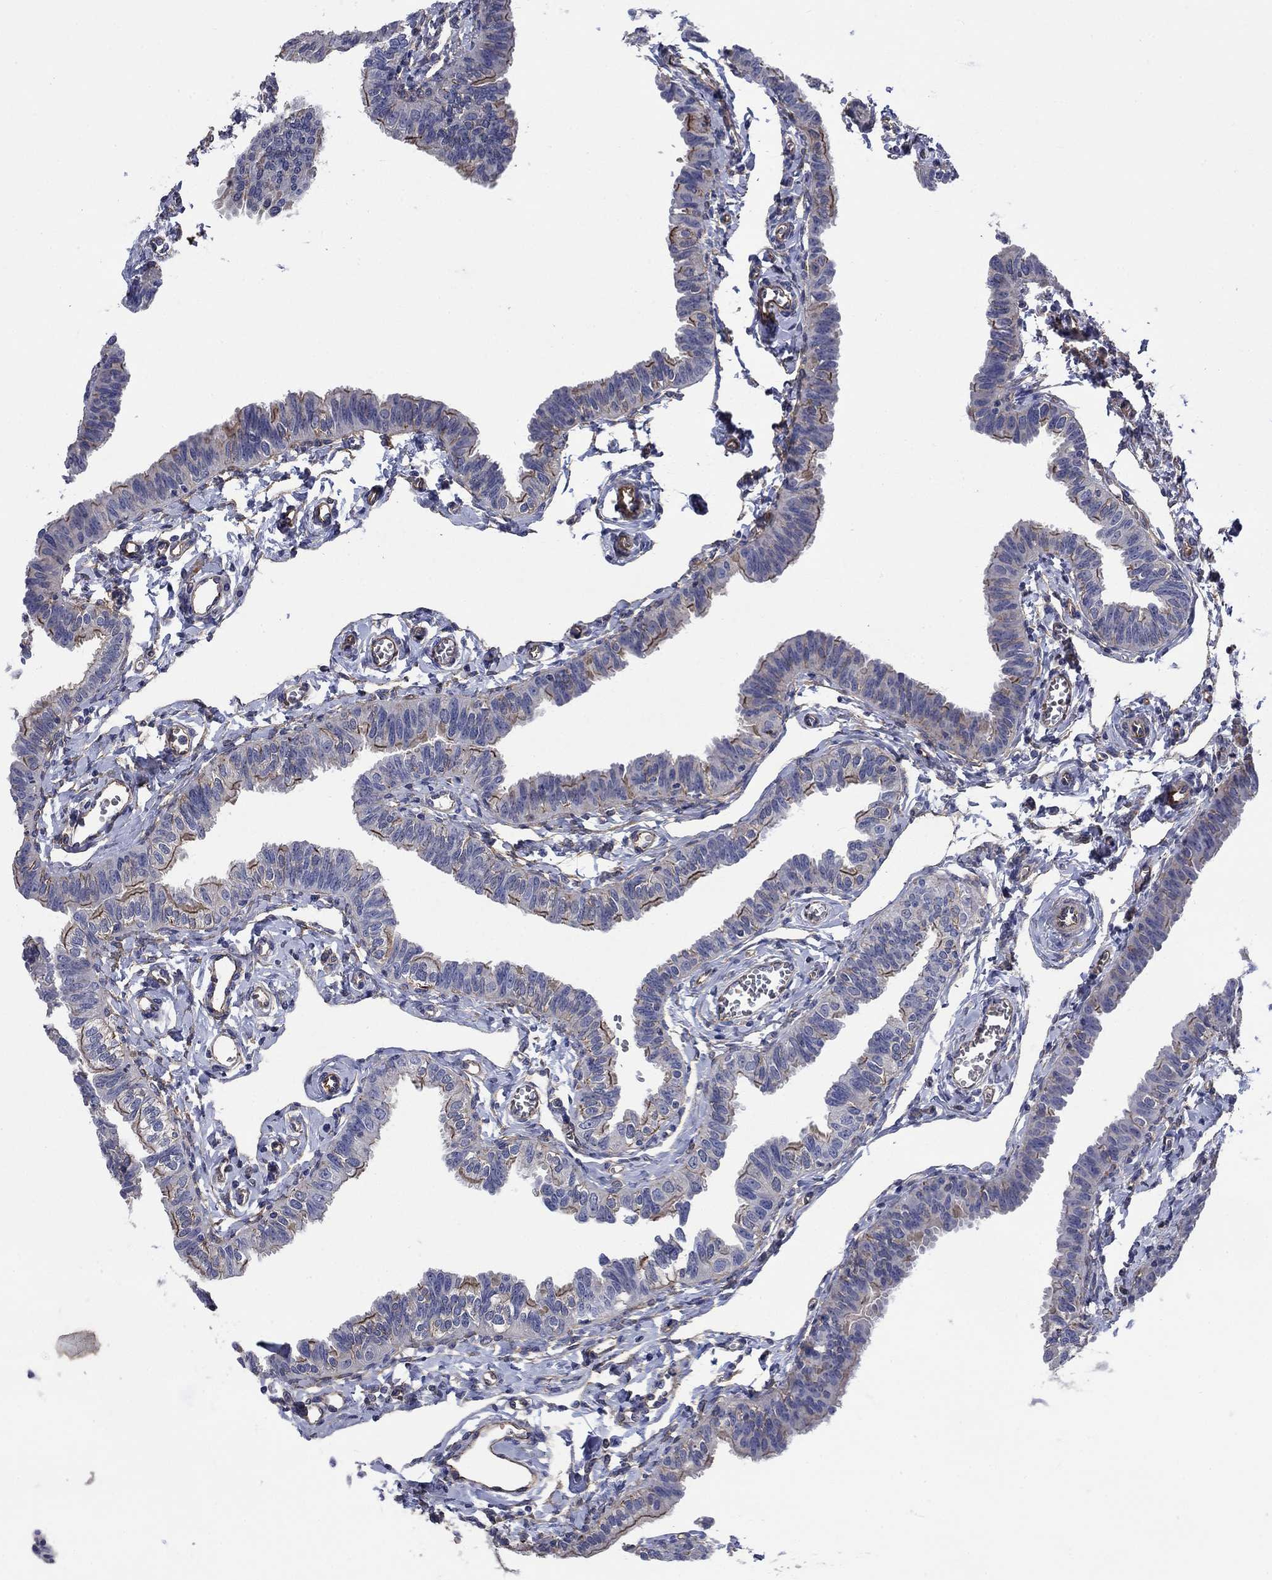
{"staining": {"intensity": "moderate", "quantity": "25%-75%", "location": "cytoplasmic/membranous"}, "tissue": "fallopian tube", "cell_type": "Glandular cells", "image_type": "normal", "snomed": [{"axis": "morphology", "description": "Normal tissue, NOS"}, {"axis": "topography", "description": "Fallopian tube"}], "caption": "Unremarkable fallopian tube exhibits moderate cytoplasmic/membranous expression in approximately 25%-75% of glandular cells, visualized by immunohistochemistry. Ihc stains the protein of interest in brown and the nuclei are stained blue.", "gene": "FLNC", "patient": {"sex": "female", "age": 54}}